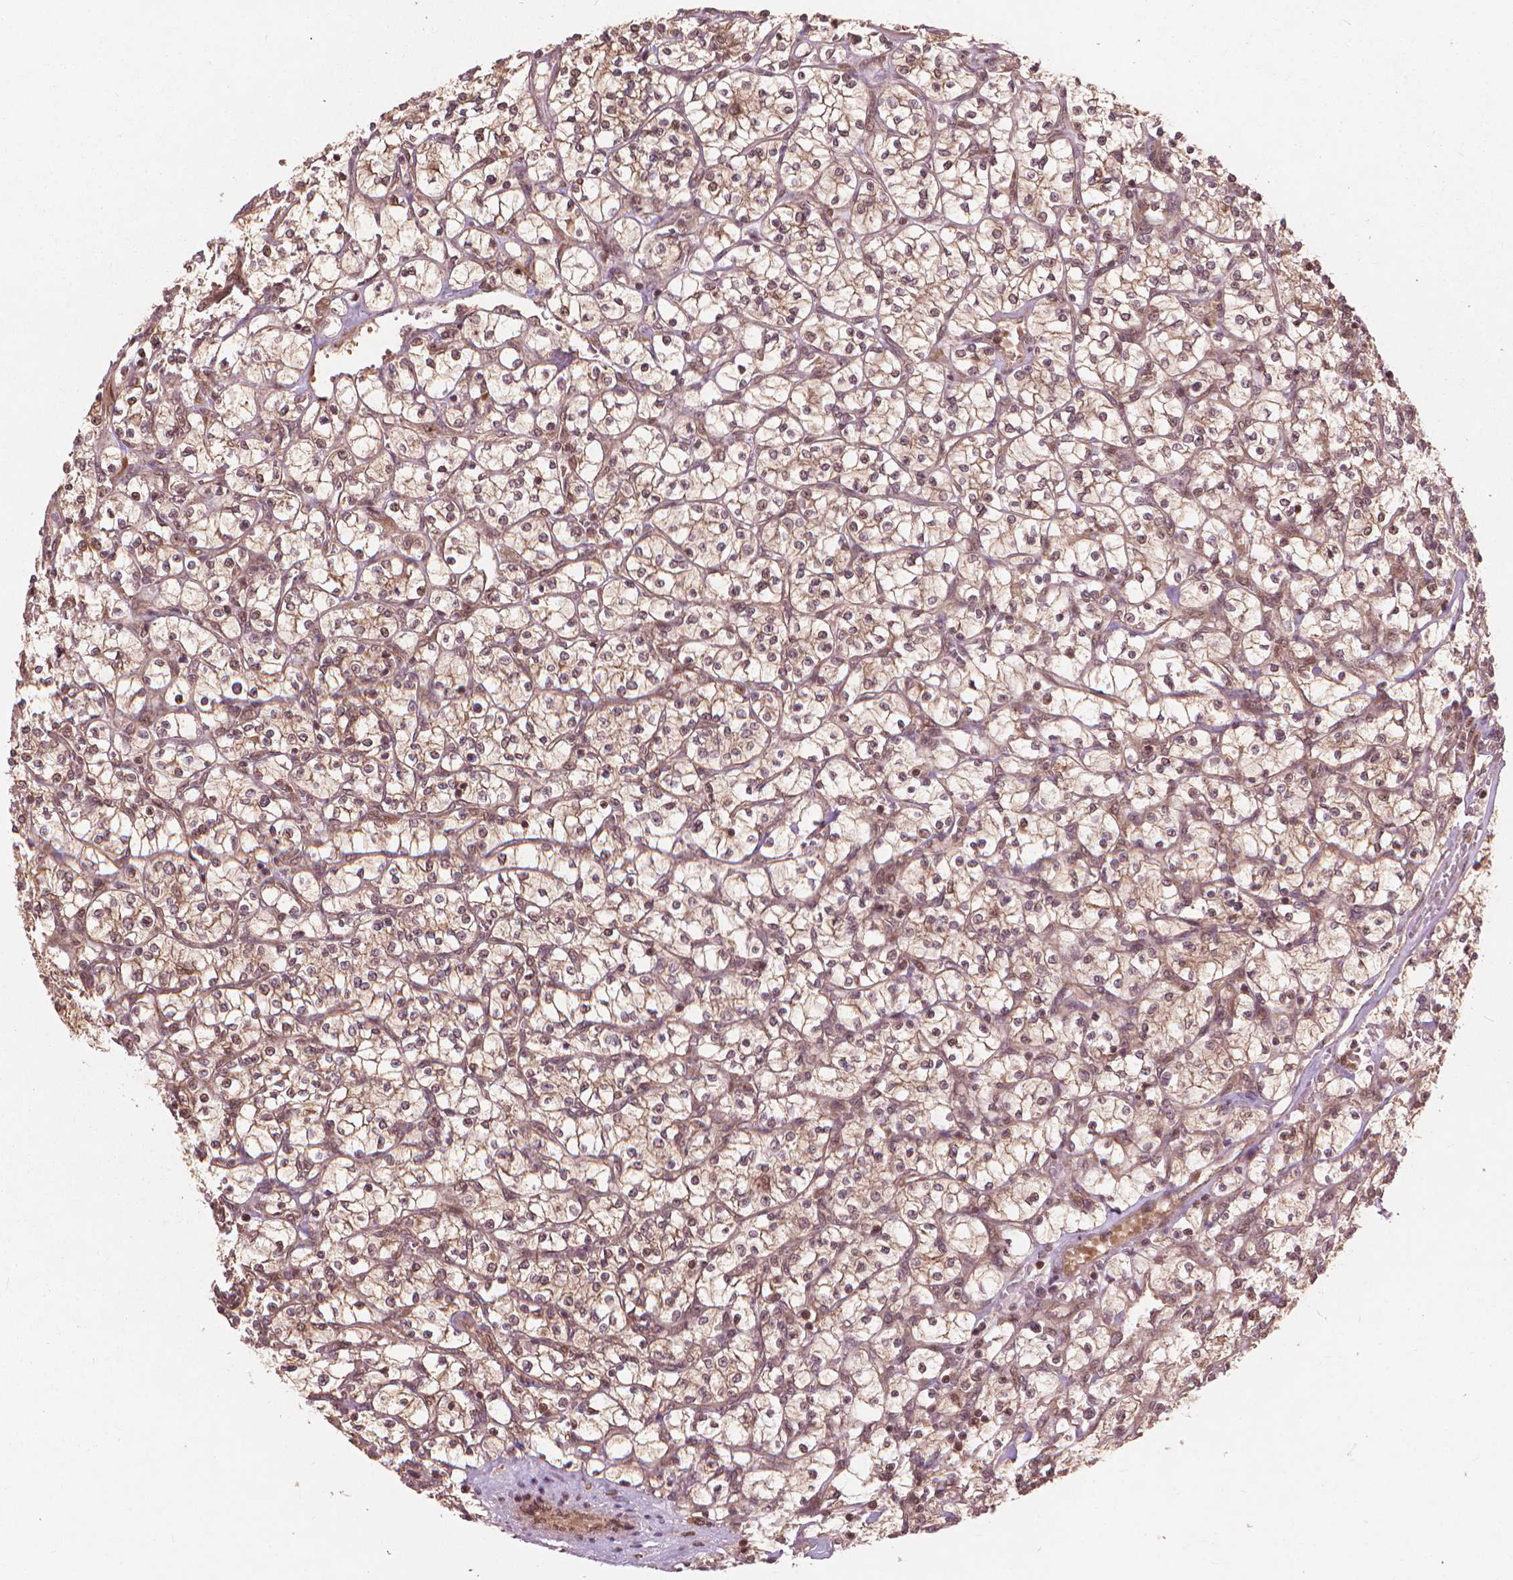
{"staining": {"intensity": "moderate", "quantity": "<25%", "location": "nuclear"}, "tissue": "renal cancer", "cell_type": "Tumor cells", "image_type": "cancer", "snomed": [{"axis": "morphology", "description": "Adenocarcinoma, NOS"}, {"axis": "topography", "description": "Kidney"}], "caption": "The histopathology image exhibits staining of renal adenocarcinoma, revealing moderate nuclear protein staining (brown color) within tumor cells.", "gene": "SSU72", "patient": {"sex": "female", "age": 64}}